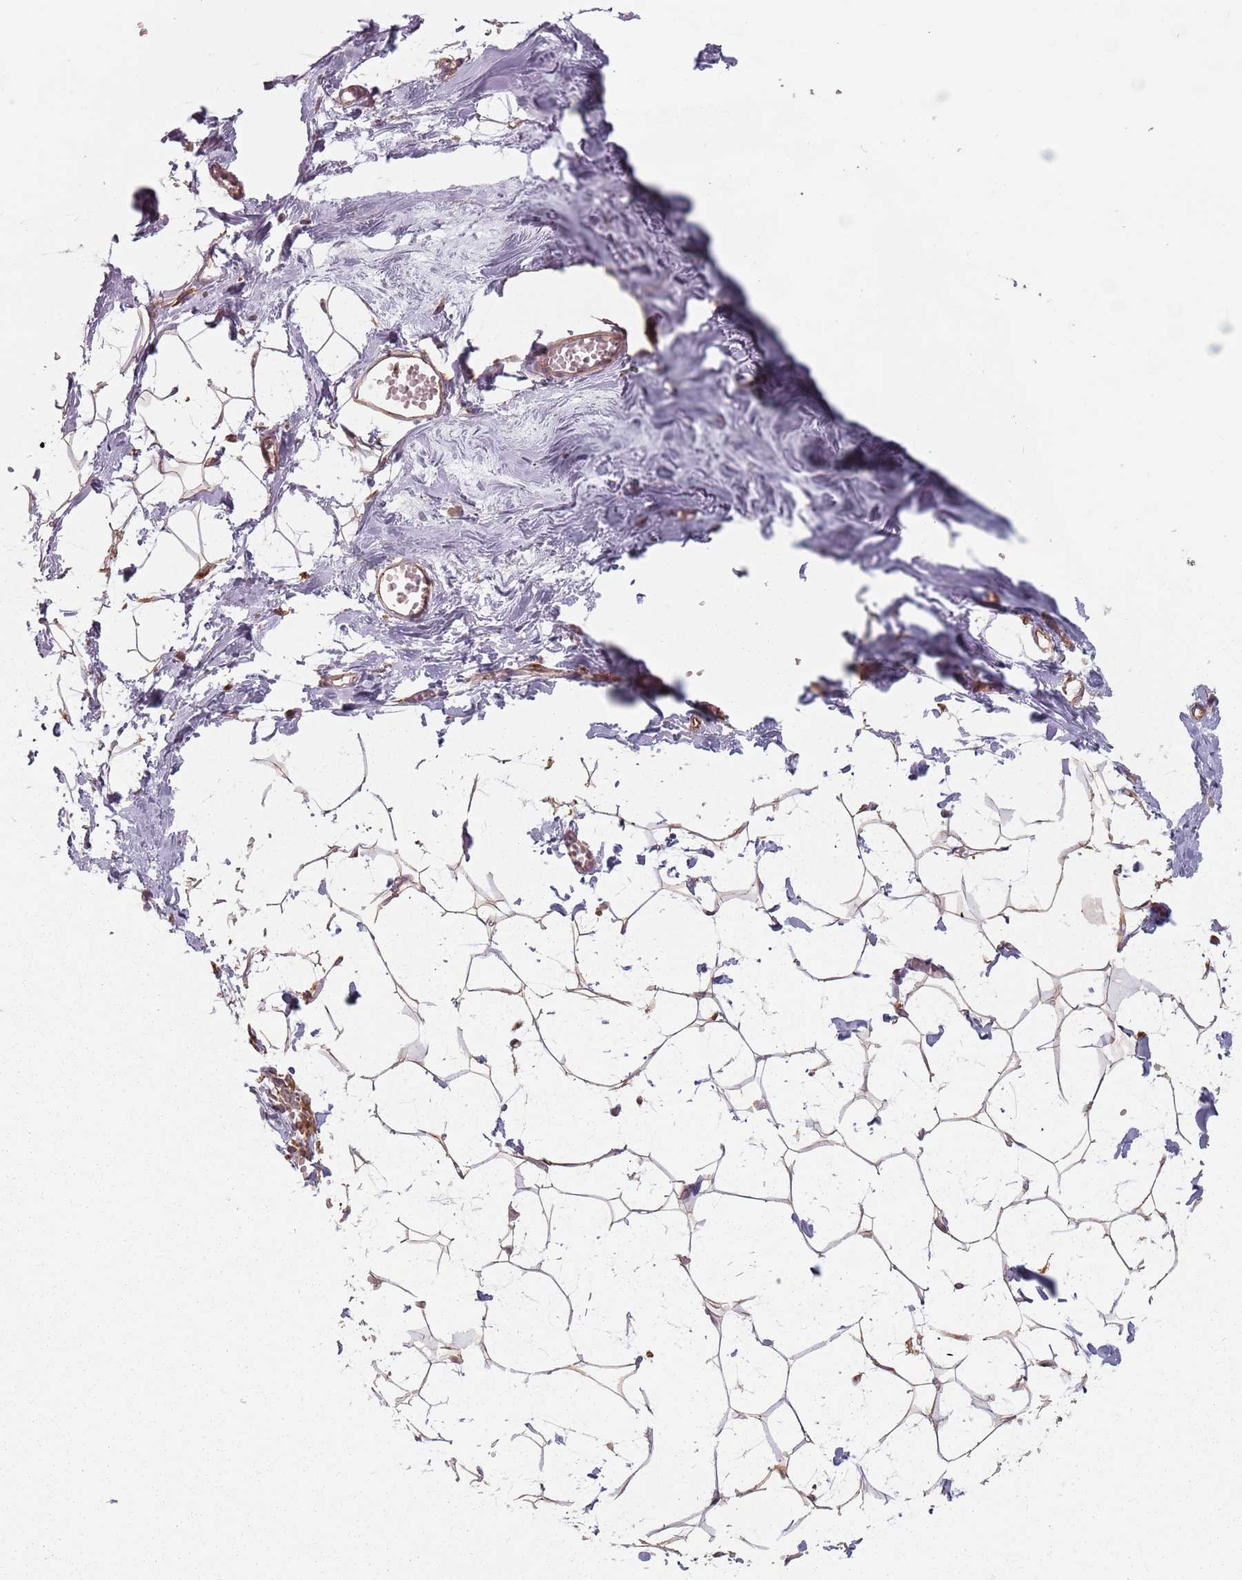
{"staining": {"intensity": "weak", "quantity": ">75%", "location": "cytoplasmic/membranous"}, "tissue": "breast", "cell_type": "Adipocytes", "image_type": "normal", "snomed": [{"axis": "morphology", "description": "Normal tissue, NOS"}, {"axis": "topography", "description": "Breast"}], "caption": "DAB (3,3'-diaminobenzidine) immunohistochemical staining of unremarkable human breast shows weak cytoplasmic/membranous protein positivity in about >75% of adipocytes.", "gene": "TPD52L2", "patient": {"sex": "female", "age": 27}}